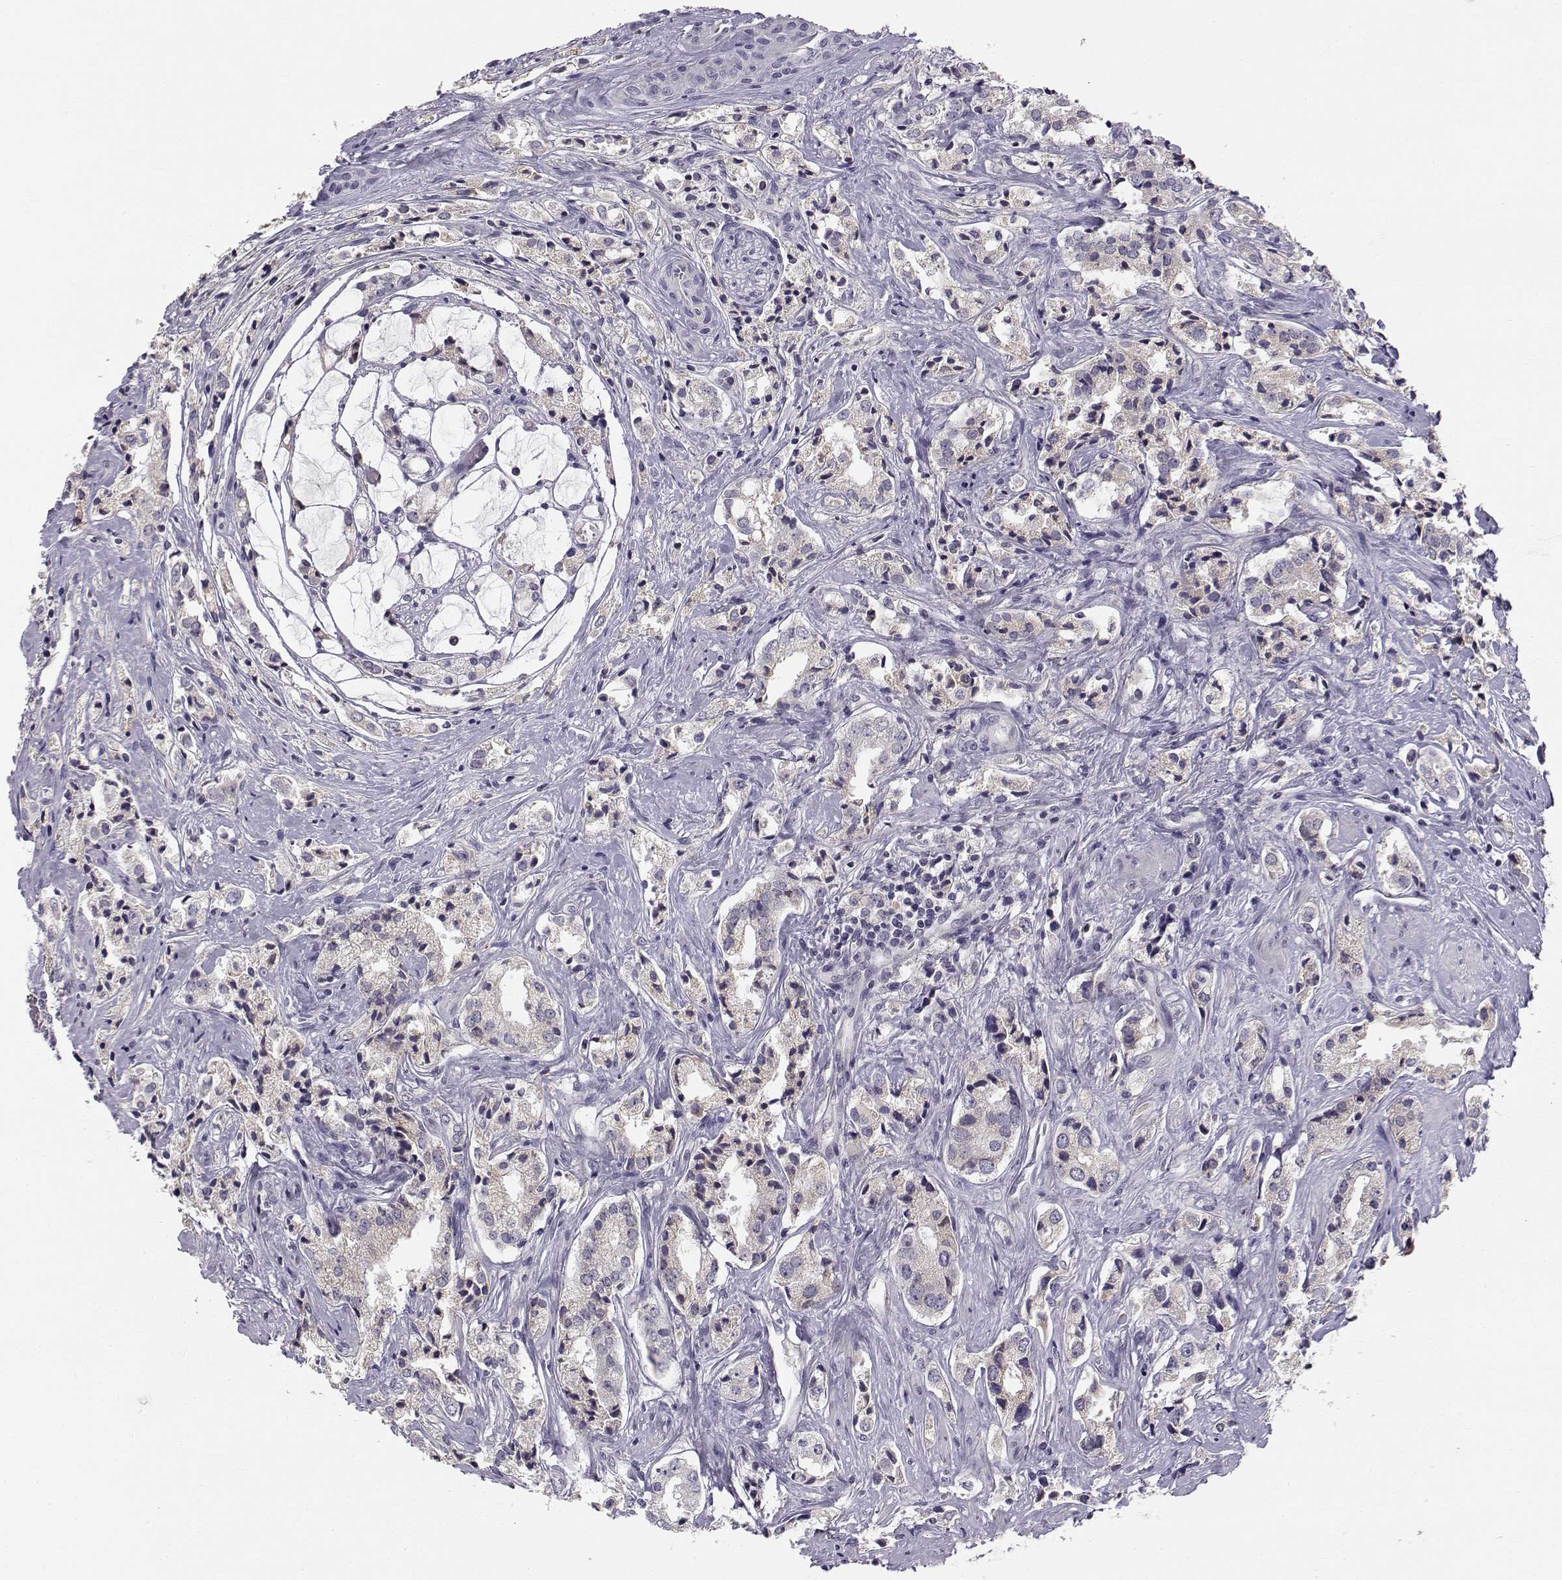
{"staining": {"intensity": "weak", "quantity": "<25%", "location": "cytoplasmic/membranous"}, "tissue": "prostate cancer", "cell_type": "Tumor cells", "image_type": "cancer", "snomed": [{"axis": "morphology", "description": "Adenocarcinoma, NOS"}, {"axis": "topography", "description": "Prostate"}], "caption": "Immunohistochemistry (IHC) histopathology image of human prostate cancer stained for a protein (brown), which displays no staining in tumor cells.", "gene": "ACSL6", "patient": {"sex": "male", "age": 66}}